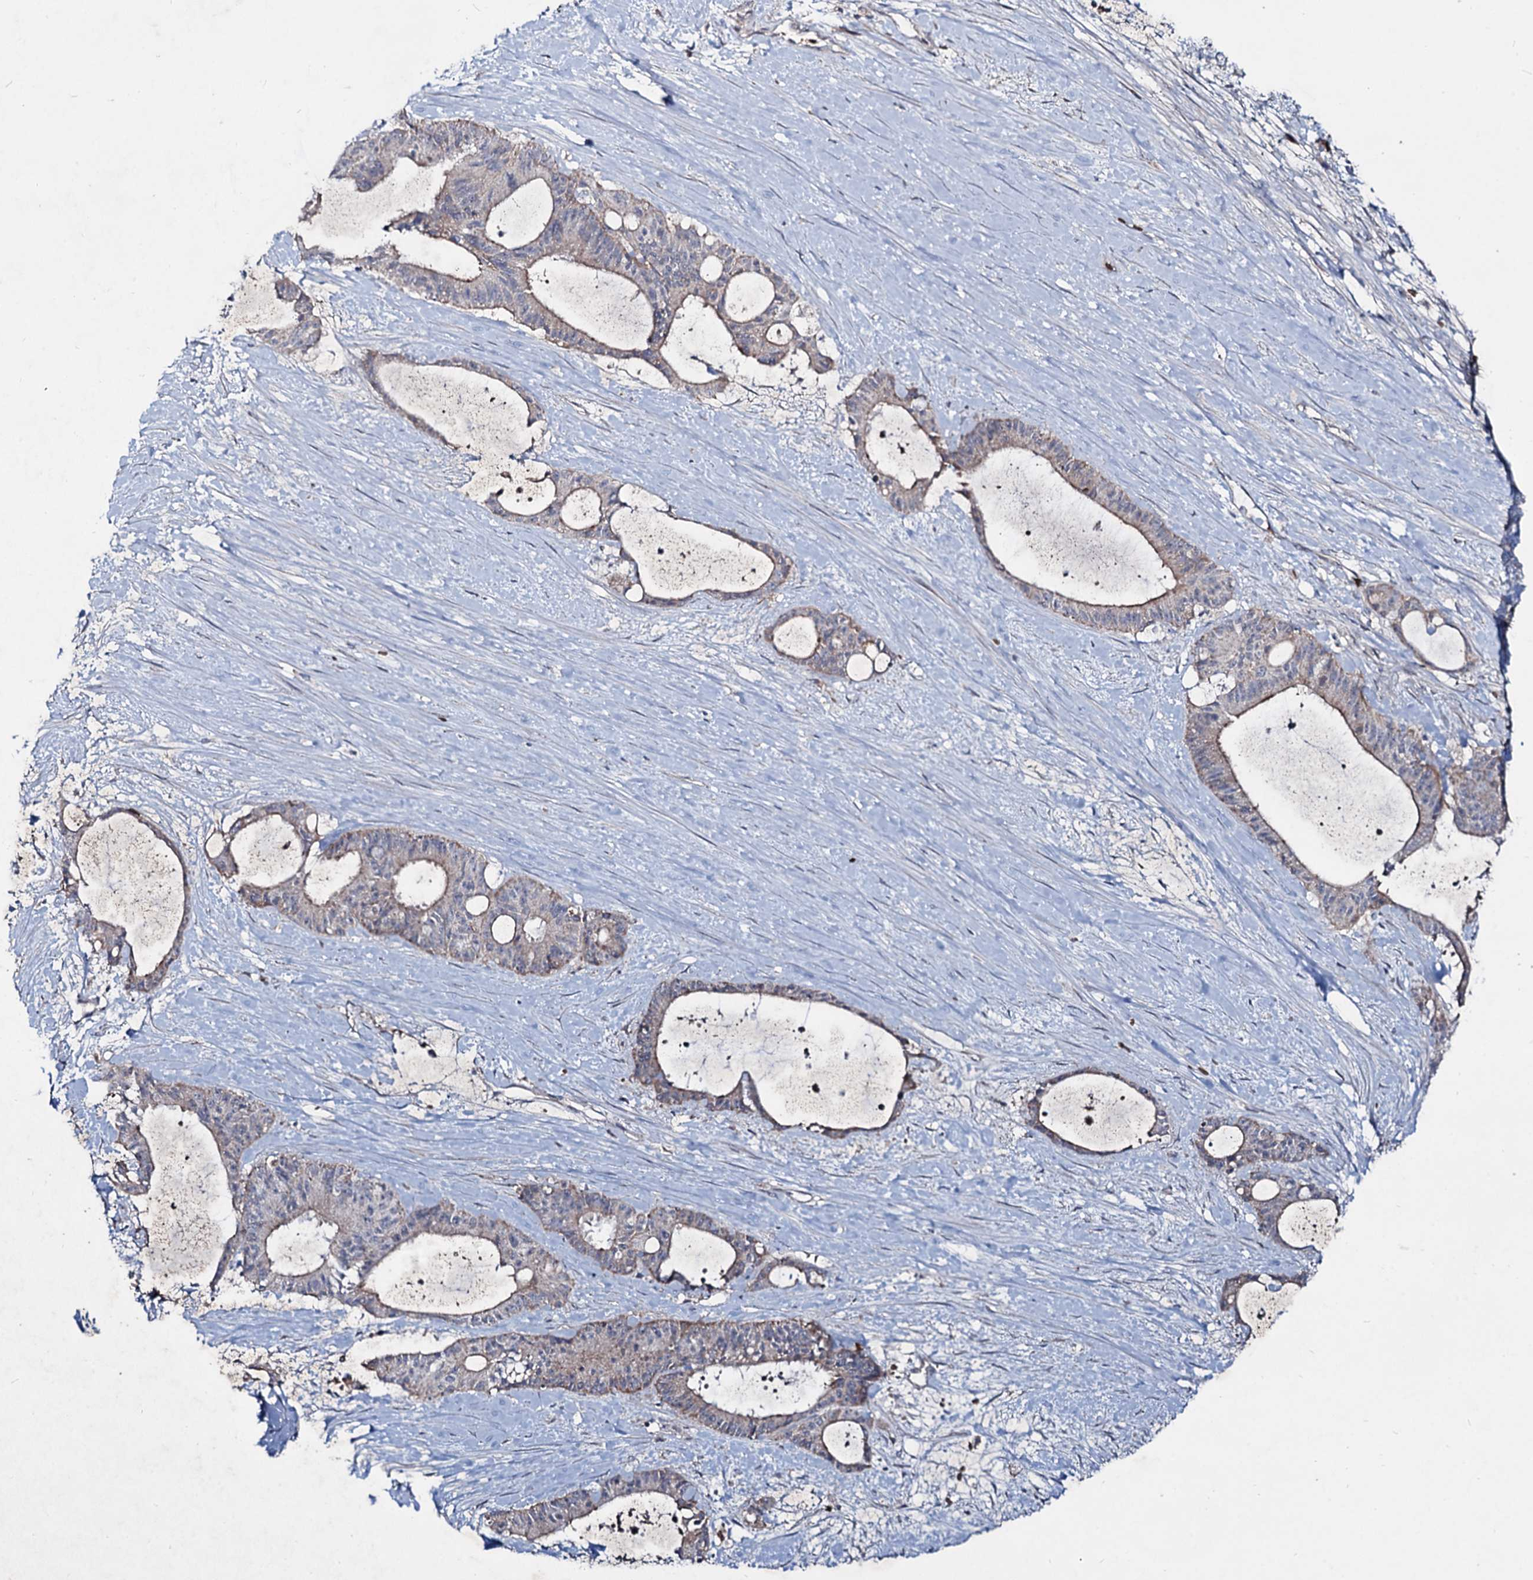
{"staining": {"intensity": "weak", "quantity": "<25%", "location": "cytoplasmic/membranous"}, "tissue": "liver cancer", "cell_type": "Tumor cells", "image_type": "cancer", "snomed": [{"axis": "morphology", "description": "Normal tissue, NOS"}, {"axis": "morphology", "description": "Cholangiocarcinoma"}, {"axis": "topography", "description": "Liver"}, {"axis": "topography", "description": "Peripheral nerve tissue"}], "caption": "An immunohistochemistry (IHC) image of liver cholangiocarcinoma is shown. There is no staining in tumor cells of liver cholangiocarcinoma. Nuclei are stained in blue.", "gene": "RNF6", "patient": {"sex": "female", "age": 73}}